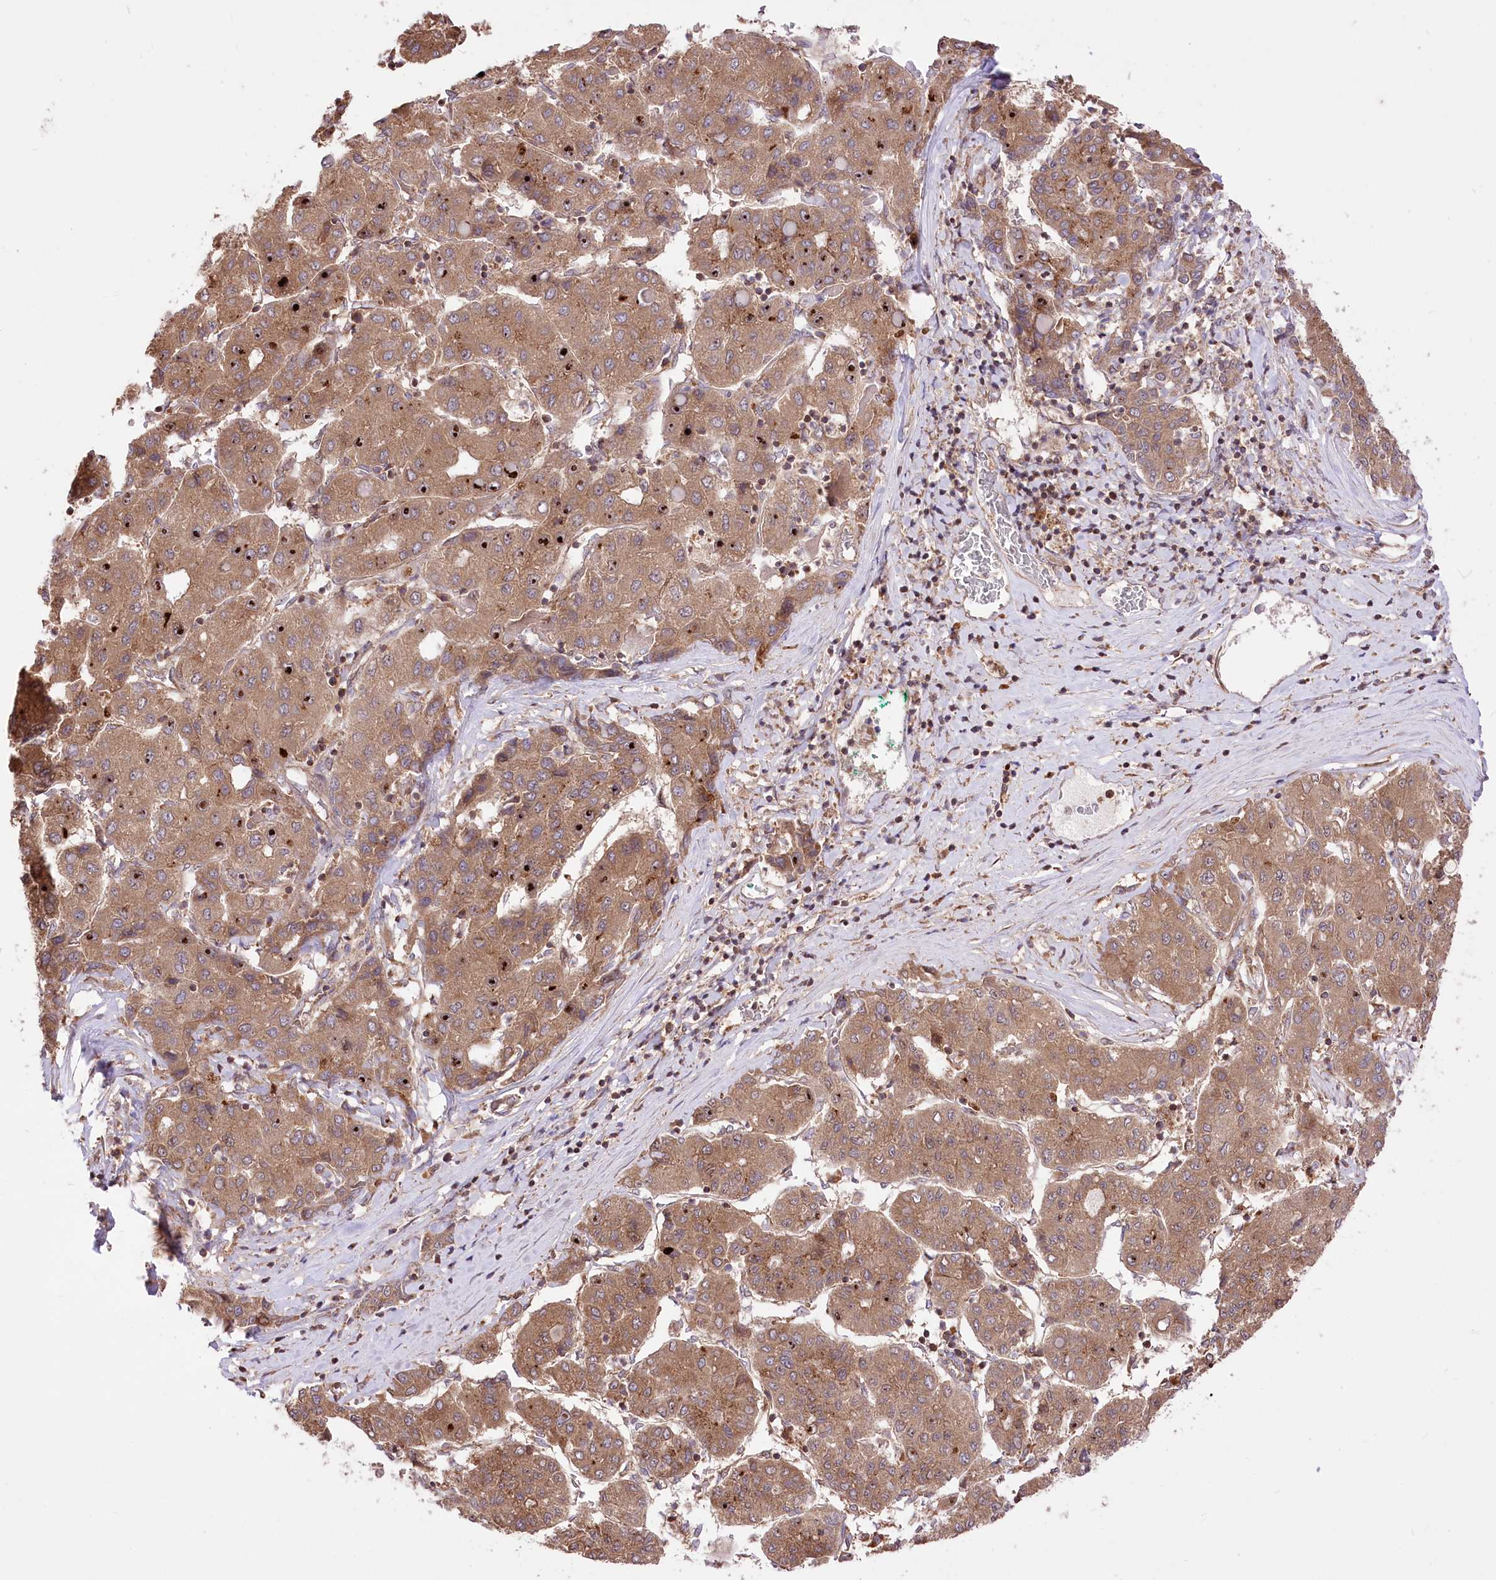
{"staining": {"intensity": "moderate", "quantity": ">75%", "location": "cytoplasmic/membranous"}, "tissue": "liver cancer", "cell_type": "Tumor cells", "image_type": "cancer", "snomed": [{"axis": "morphology", "description": "Carcinoma, Hepatocellular, NOS"}, {"axis": "topography", "description": "Liver"}], "caption": "DAB immunohistochemical staining of liver cancer (hepatocellular carcinoma) displays moderate cytoplasmic/membranous protein expression in approximately >75% of tumor cells. (DAB (3,3'-diaminobenzidine) = brown stain, brightfield microscopy at high magnification).", "gene": "XYLB", "patient": {"sex": "male", "age": 65}}